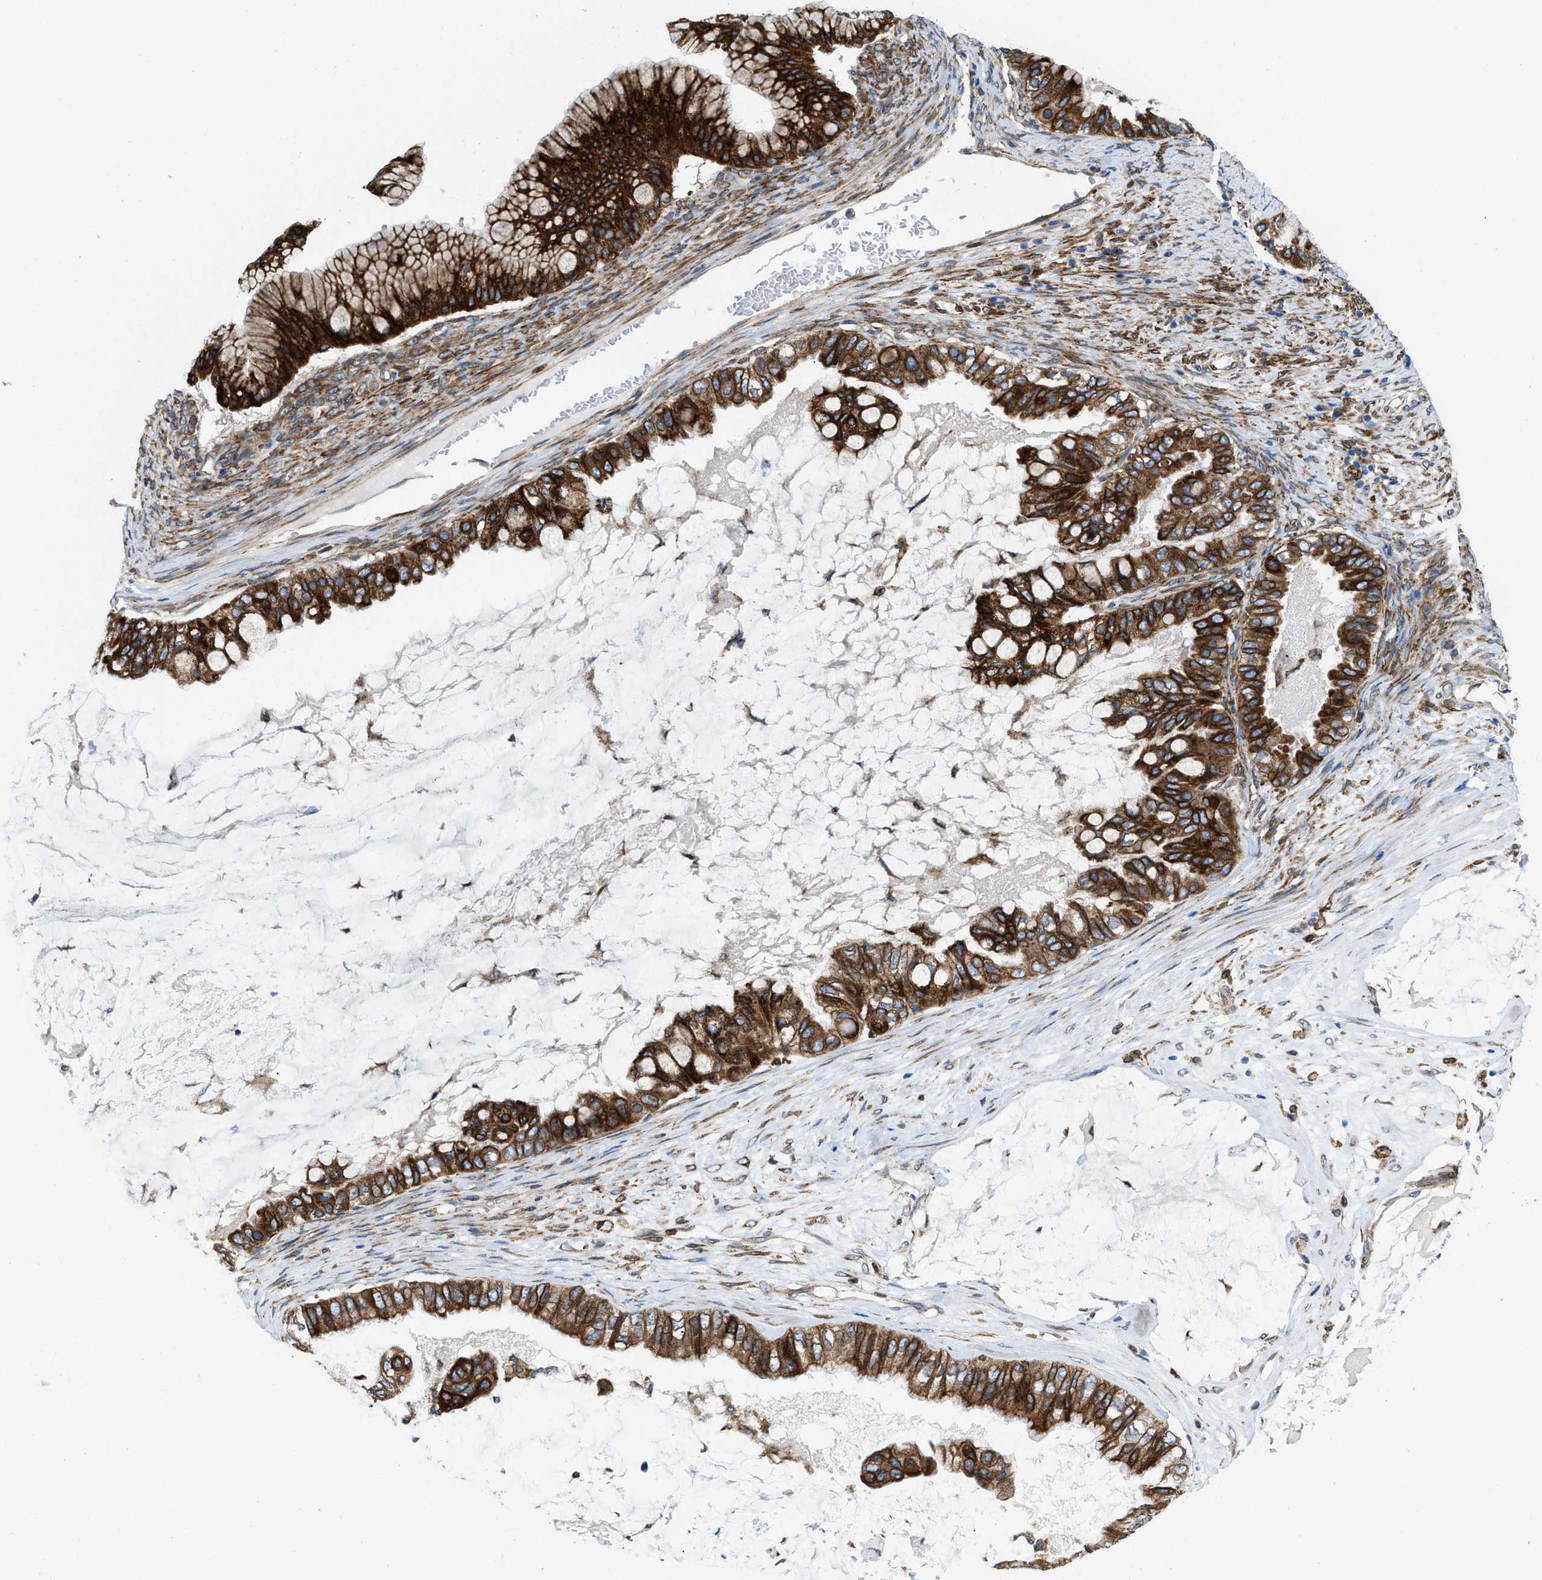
{"staining": {"intensity": "strong", "quantity": ">75%", "location": "cytoplasmic/membranous"}, "tissue": "ovarian cancer", "cell_type": "Tumor cells", "image_type": "cancer", "snomed": [{"axis": "morphology", "description": "Cystadenocarcinoma, mucinous, NOS"}, {"axis": "topography", "description": "Ovary"}], "caption": "A photomicrograph of human mucinous cystadenocarcinoma (ovarian) stained for a protein shows strong cytoplasmic/membranous brown staining in tumor cells. (brown staining indicates protein expression, while blue staining denotes nuclei).", "gene": "ERLIN2", "patient": {"sex": "female", "age": 80}}